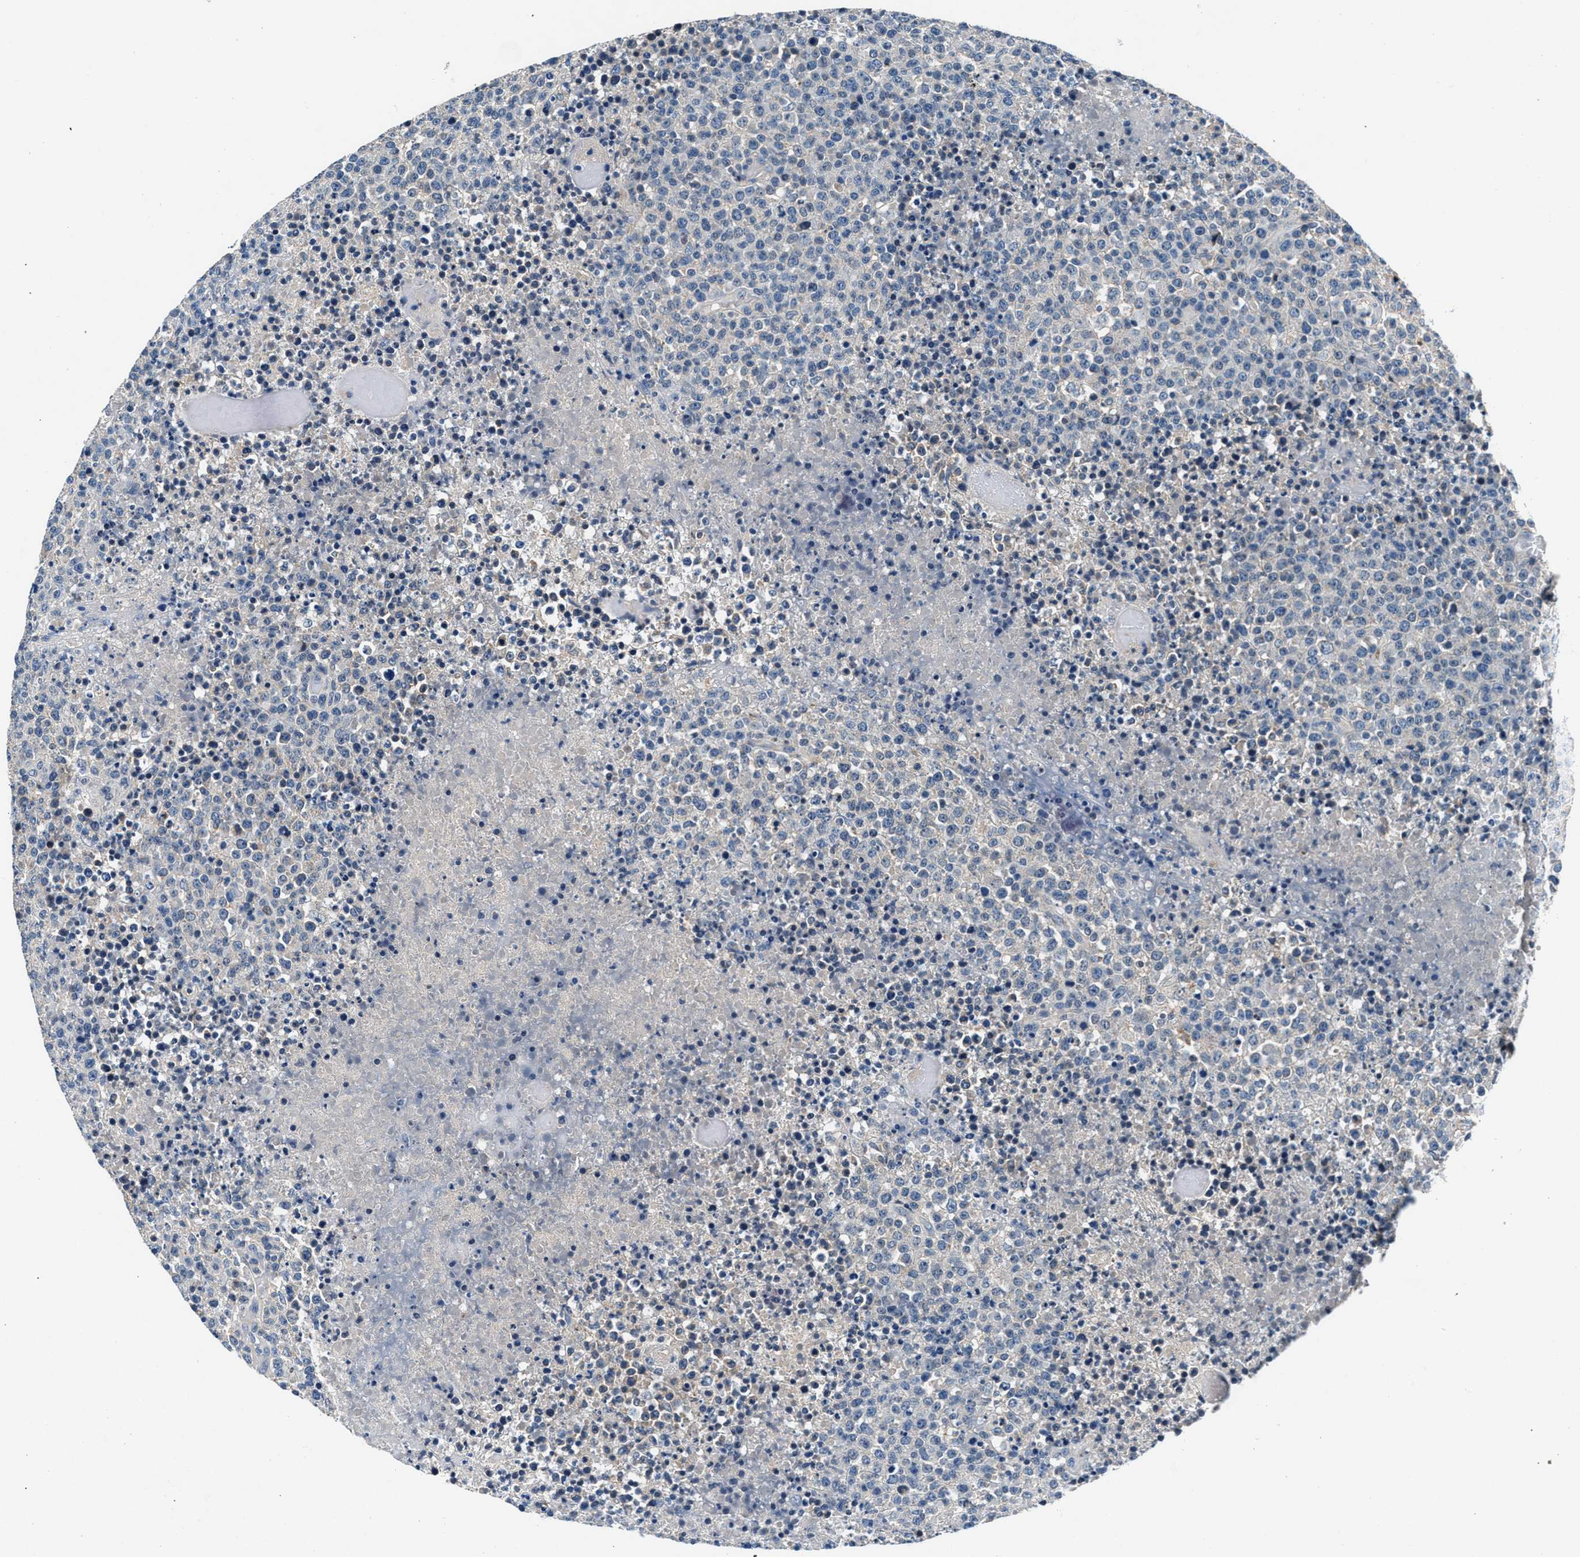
{"staining": {"intensity": "negative", "quantity": "none", "location": "none"}, "tissue": "lymphoma", "cell_type": "Tumor cells", "image_type": "cancer", "snomed": [{"axis": "morphology", "description": "Malignant lymphoma, non-Hodgkin's type, High grade"}, {"axis": "topography", "description": "Lymph node"}], "caption": "Immunohistochemistry (IHC) micrograph of neoplastic tissue: high-grade malignant lymphoma, non-Hodgkin's type stained with DAB displays no significant protein positivity in tumor cells.", "gene": "DENND6B", "patient": {"sex": "male", "age": 13}}